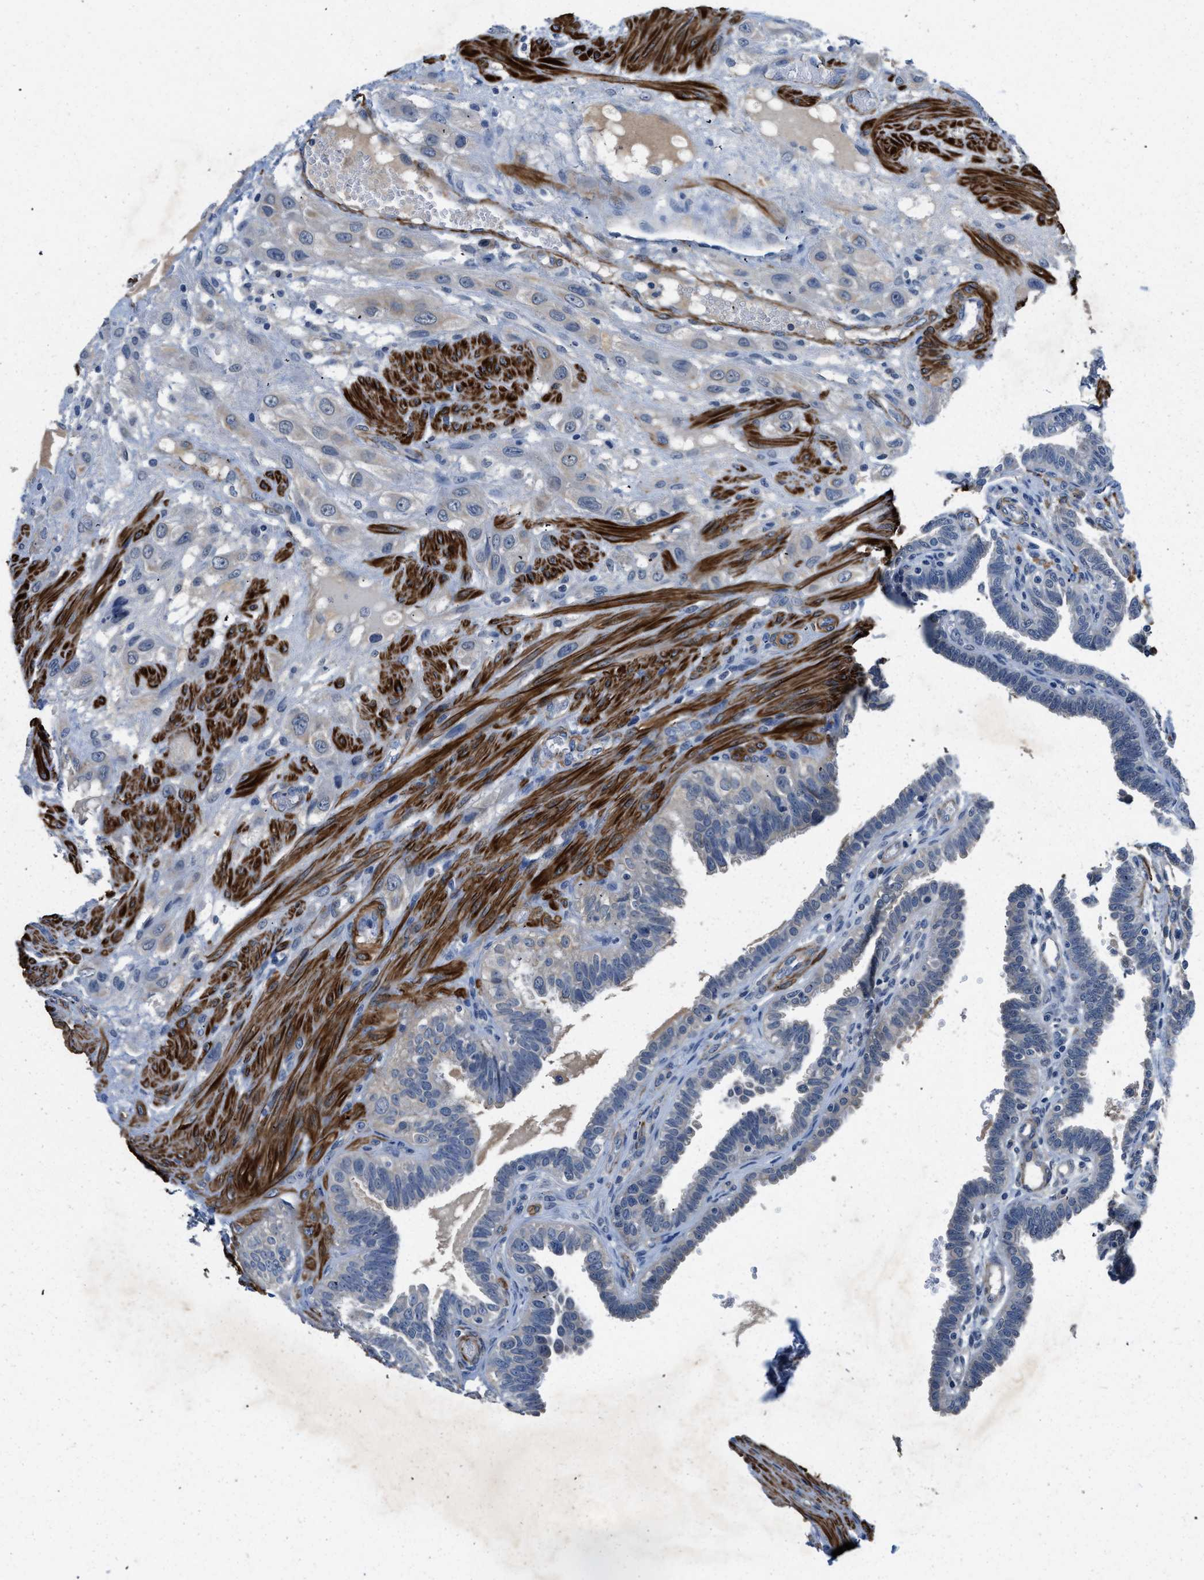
{"staining": {"intensity": "negative", "quantity": "none", "location": "none"}, "tissue": "fallopian tube", "cell_type": "Glandular cells", "image_type": "normal", "snomed": [{"axis": "morphology", "description": "Normal tissue, NOS"}, {"axis": "topography", "description": "Fallopian tube"}, {"axis": "topography", "description": "Placenta"}], "caption": "Benign fallopian tube was stained to show a protein in brown. There is no significant staining in glandular cells. Brightfield microscopy of IHC stained with DAB (brown) and hematoxylin (blue), captured at high magnification.", "gene": "LANCL2", "patient": {"sex": "female", "age": 34}}